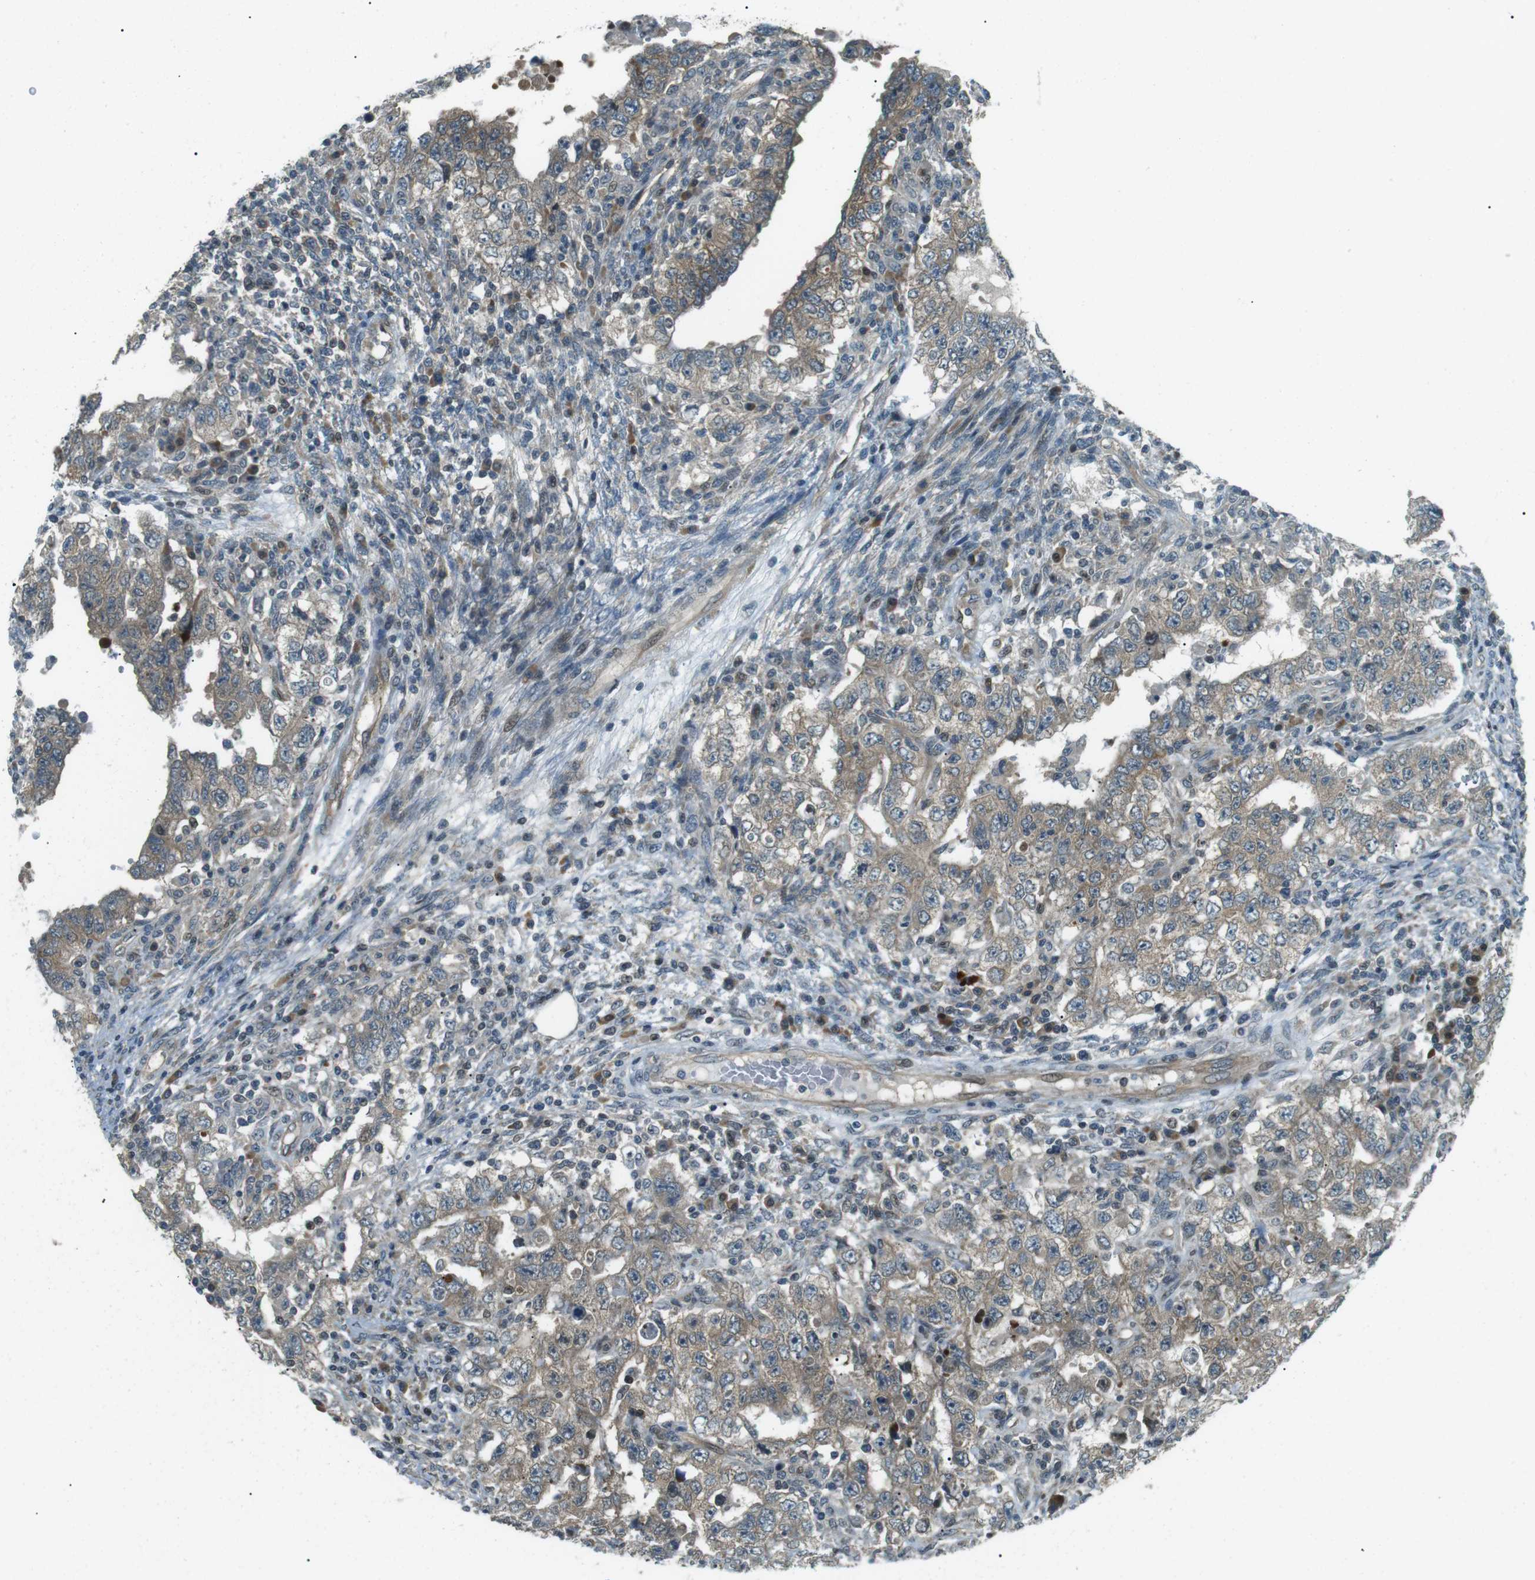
{"staining": {"intensity": "moderate", "quantity": ">75%", "location": "cytoplasmic/membranous"}, "tissue": "testis cancer", "cell_type": "Tumor cells", "image_type": "cancer", "snomed": [{"axis": "morphology", "description": "Carcinoma, Embryonal, NOS"}, {"axis": "topography", "description": "Testis"}], "caption": "A photomicrograph of human testis embryonal carcinoma stained for a protein demonstrates moderate cytoplasmic/membranous brown staining in tumor cells.", "gene": "TMEM74", "patient": {"sex": "male", "age": 26}}